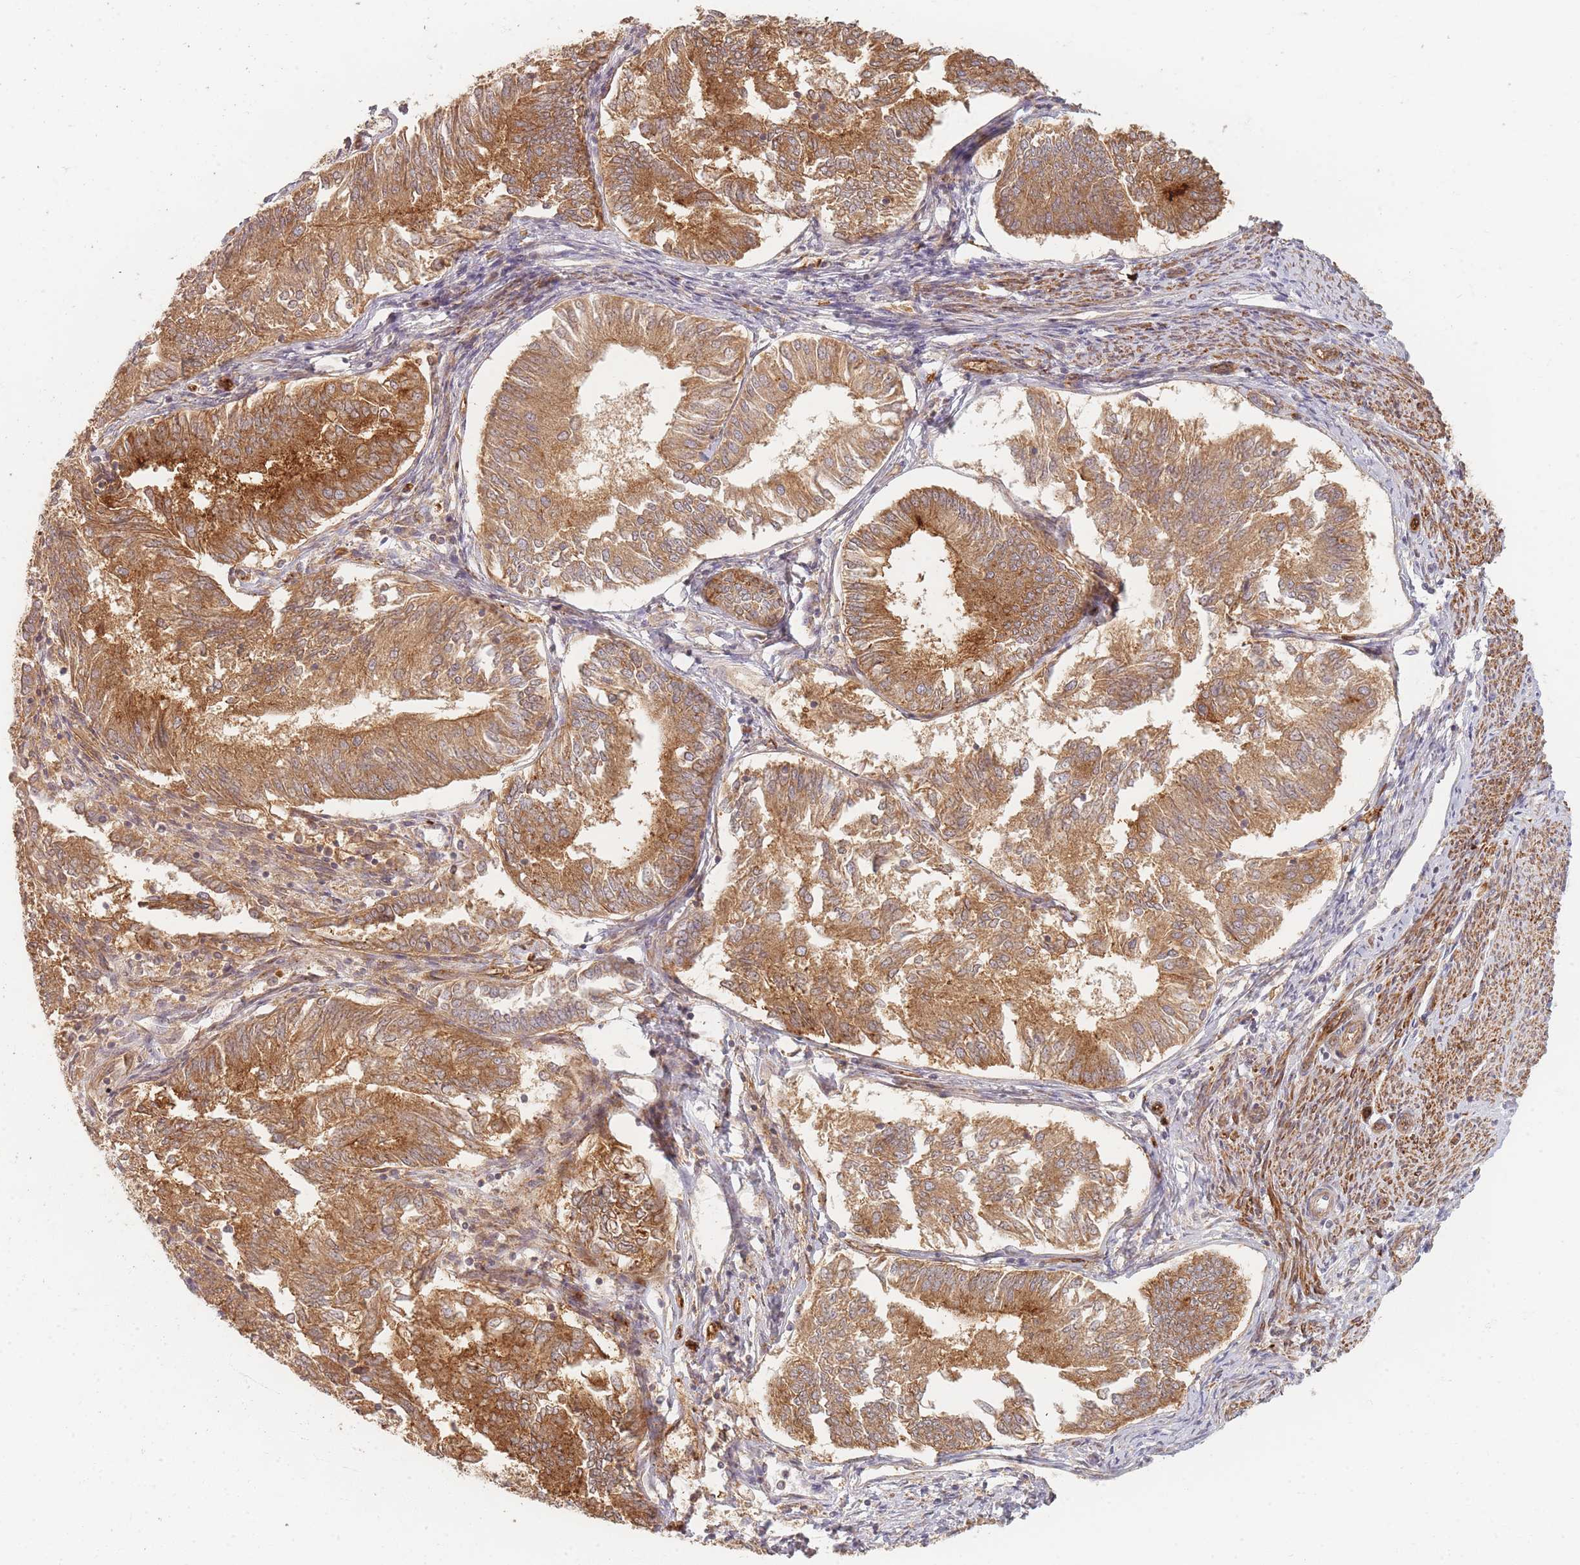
{"staining": {"intensity": "moderate", "quantity": ">75%", "location": "cytoplasmic/membranous"}, "tissue": "endometrial cancer", "cell_type": "Tumor cells", "image_type": "cancer", "snomed": [{"axis": "morphology", "description": "Adenocarcinoma, NOS"}, {"axis": "topography", "description": "Endometrium"}], "caption": "Human endometrial cancer (adenocarcinoma) stained with a brown dye shows moderate cytoplasmic/membranous positive staining in approximately >75% of tumor cells.", "gene": "MRPS6", "patient": {"sex": "female", "age": 58}}